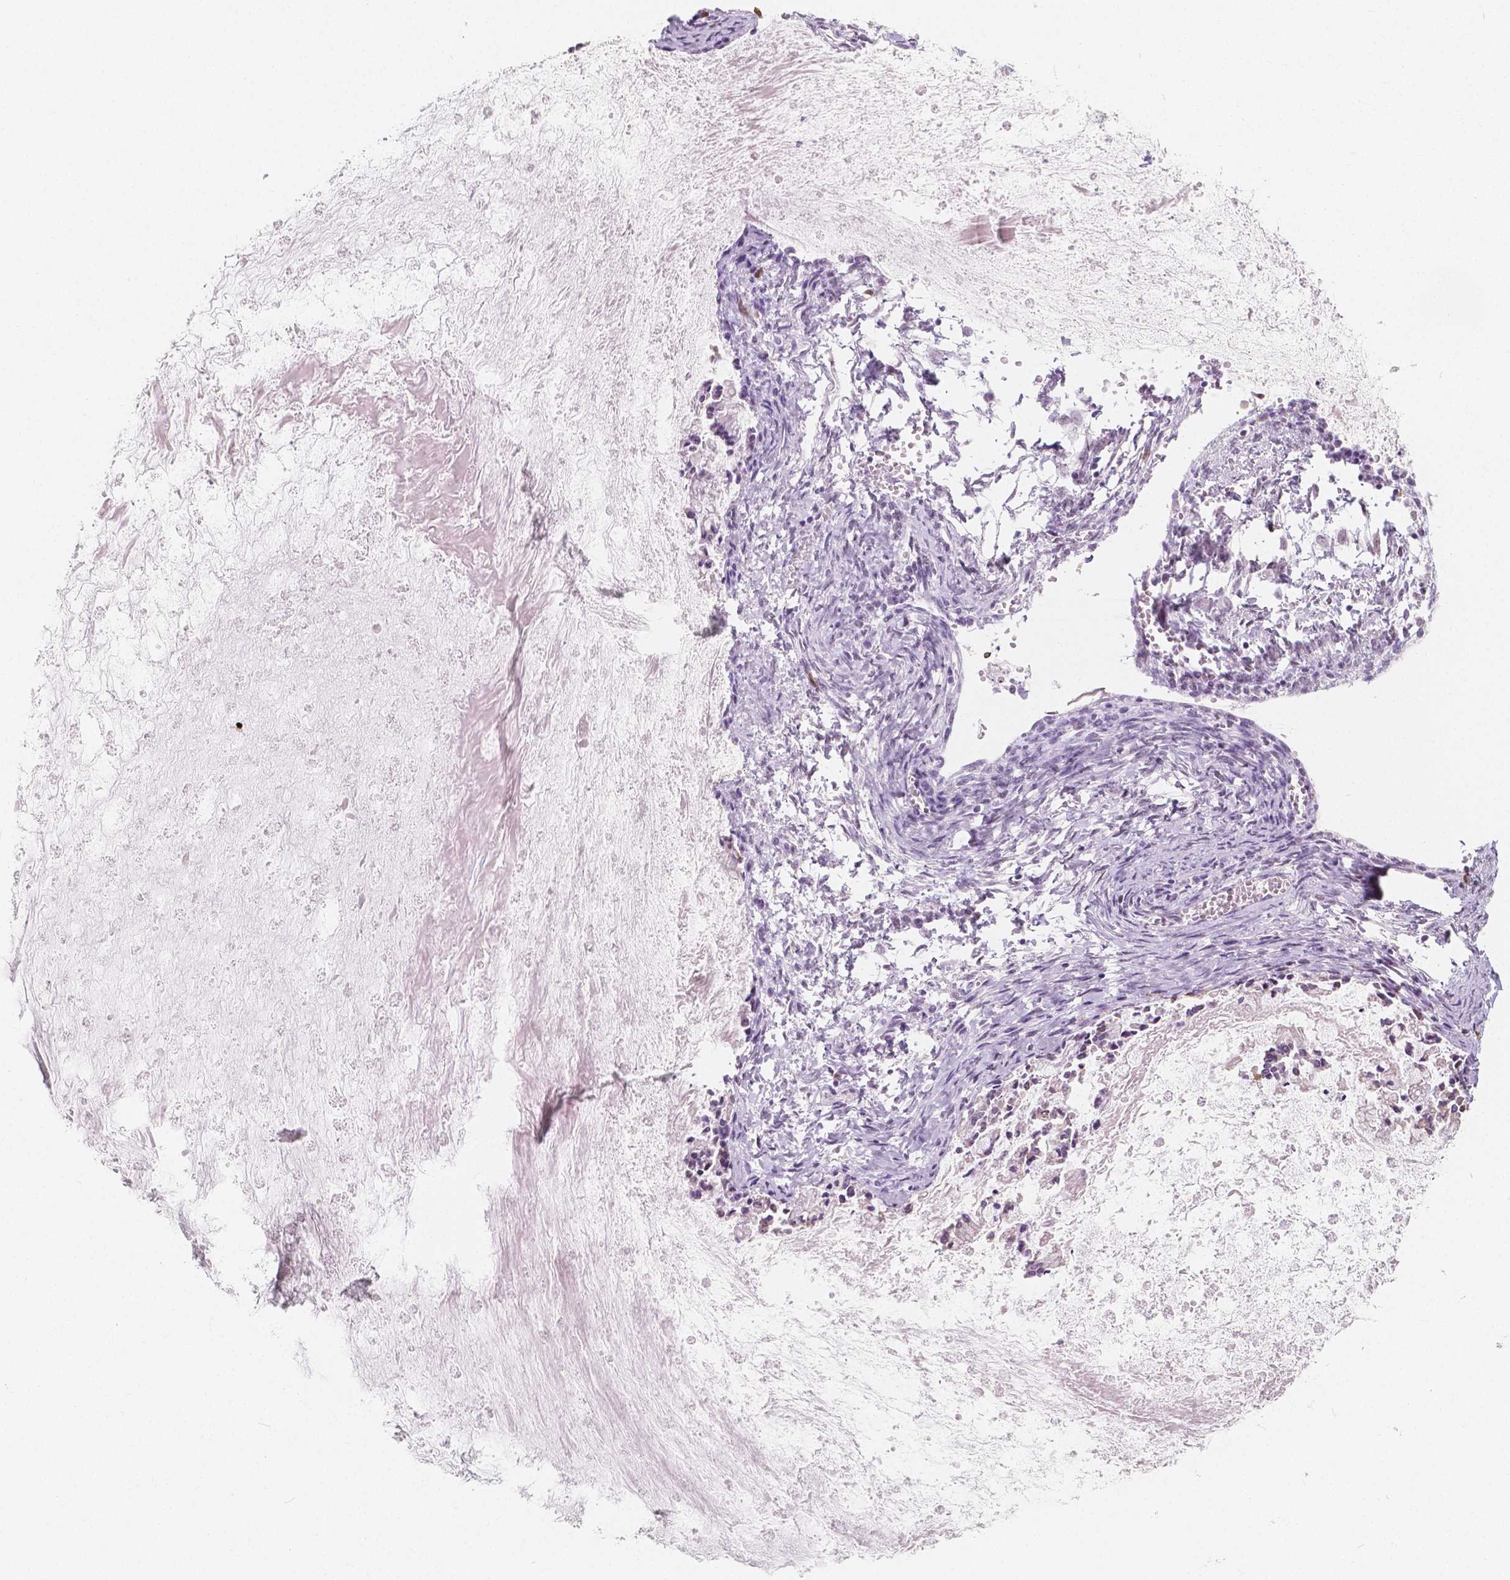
{"staining": {"intensity": "negative", "quantity": "none", "location": "none"}, "tissue": "ovarian cancer", "cell_type": "Tumor cells", "image_type": "cancer", "snomed": [{"axis": "morphology", "description": "Cystadenocarcinoma, mucinous, NOS"}, {"axis": "topography", "description": "Ovary"}], "caption": "Immunohistochemistry histopathology image of human ovarian mucinous cystadenocarcinoma stained for a protein (brown), which reveals no staining in tumor cells.", "gene": "NOLC1", "patient": {"sex": "female", "age": 67}}